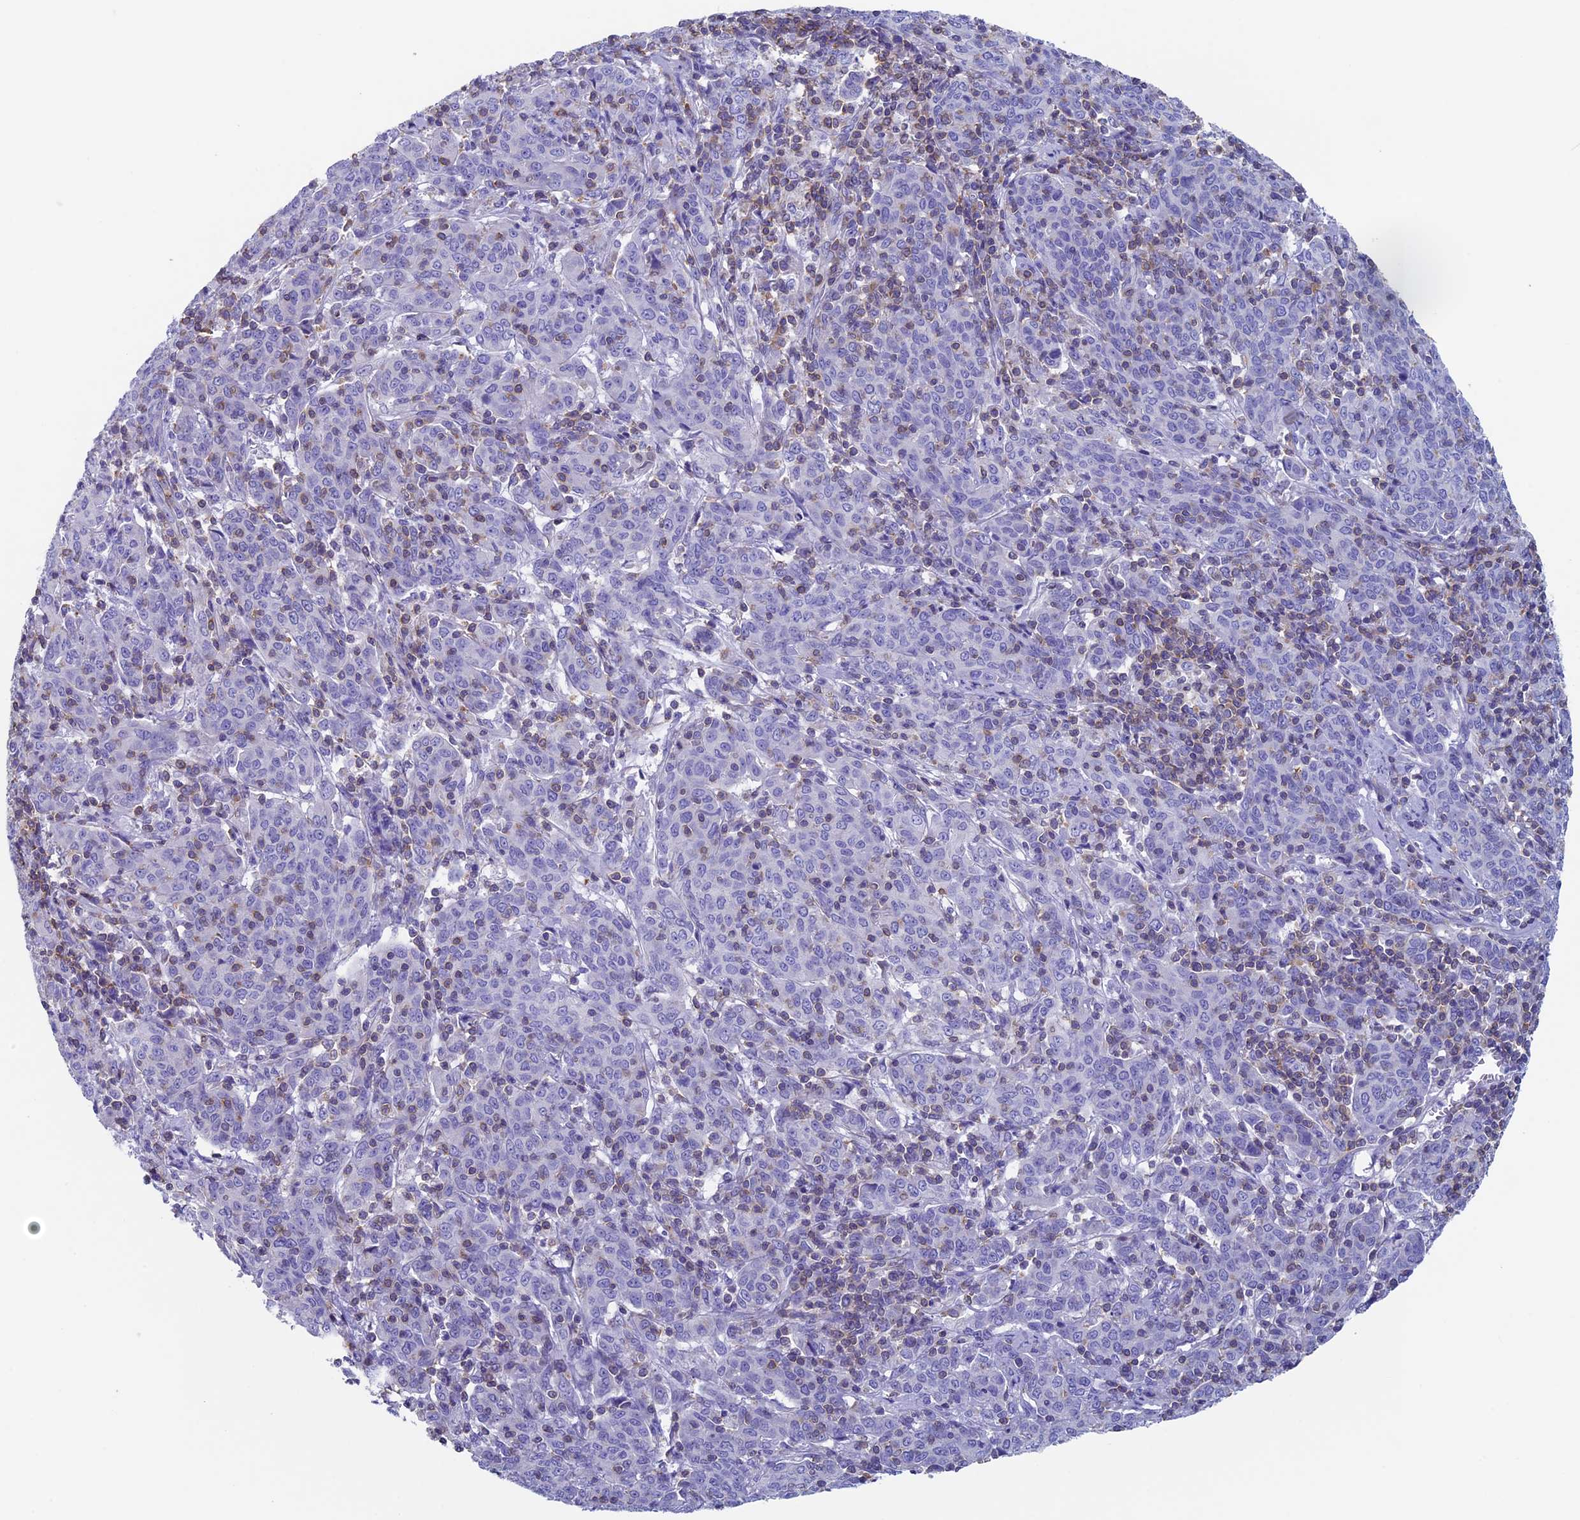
{"staining": {"intensity": "negative", "quantity": "none", "location": "none"}, "tissue": "cervical cancer", "cell_type": "Tumor cells", "image_type": "cancer", "snomed": [{"axis": "morphology", "description": "Squamous cell carcinoma, NOS"}, {"axis": "topography", "description": "Cervix"}], "caption": "The image exhibits no staining of tumor cells in squamous cell carcinoma (cervical).", "gene": "SEPTIN1", "patient": {"sex": "female", "age": 67}}